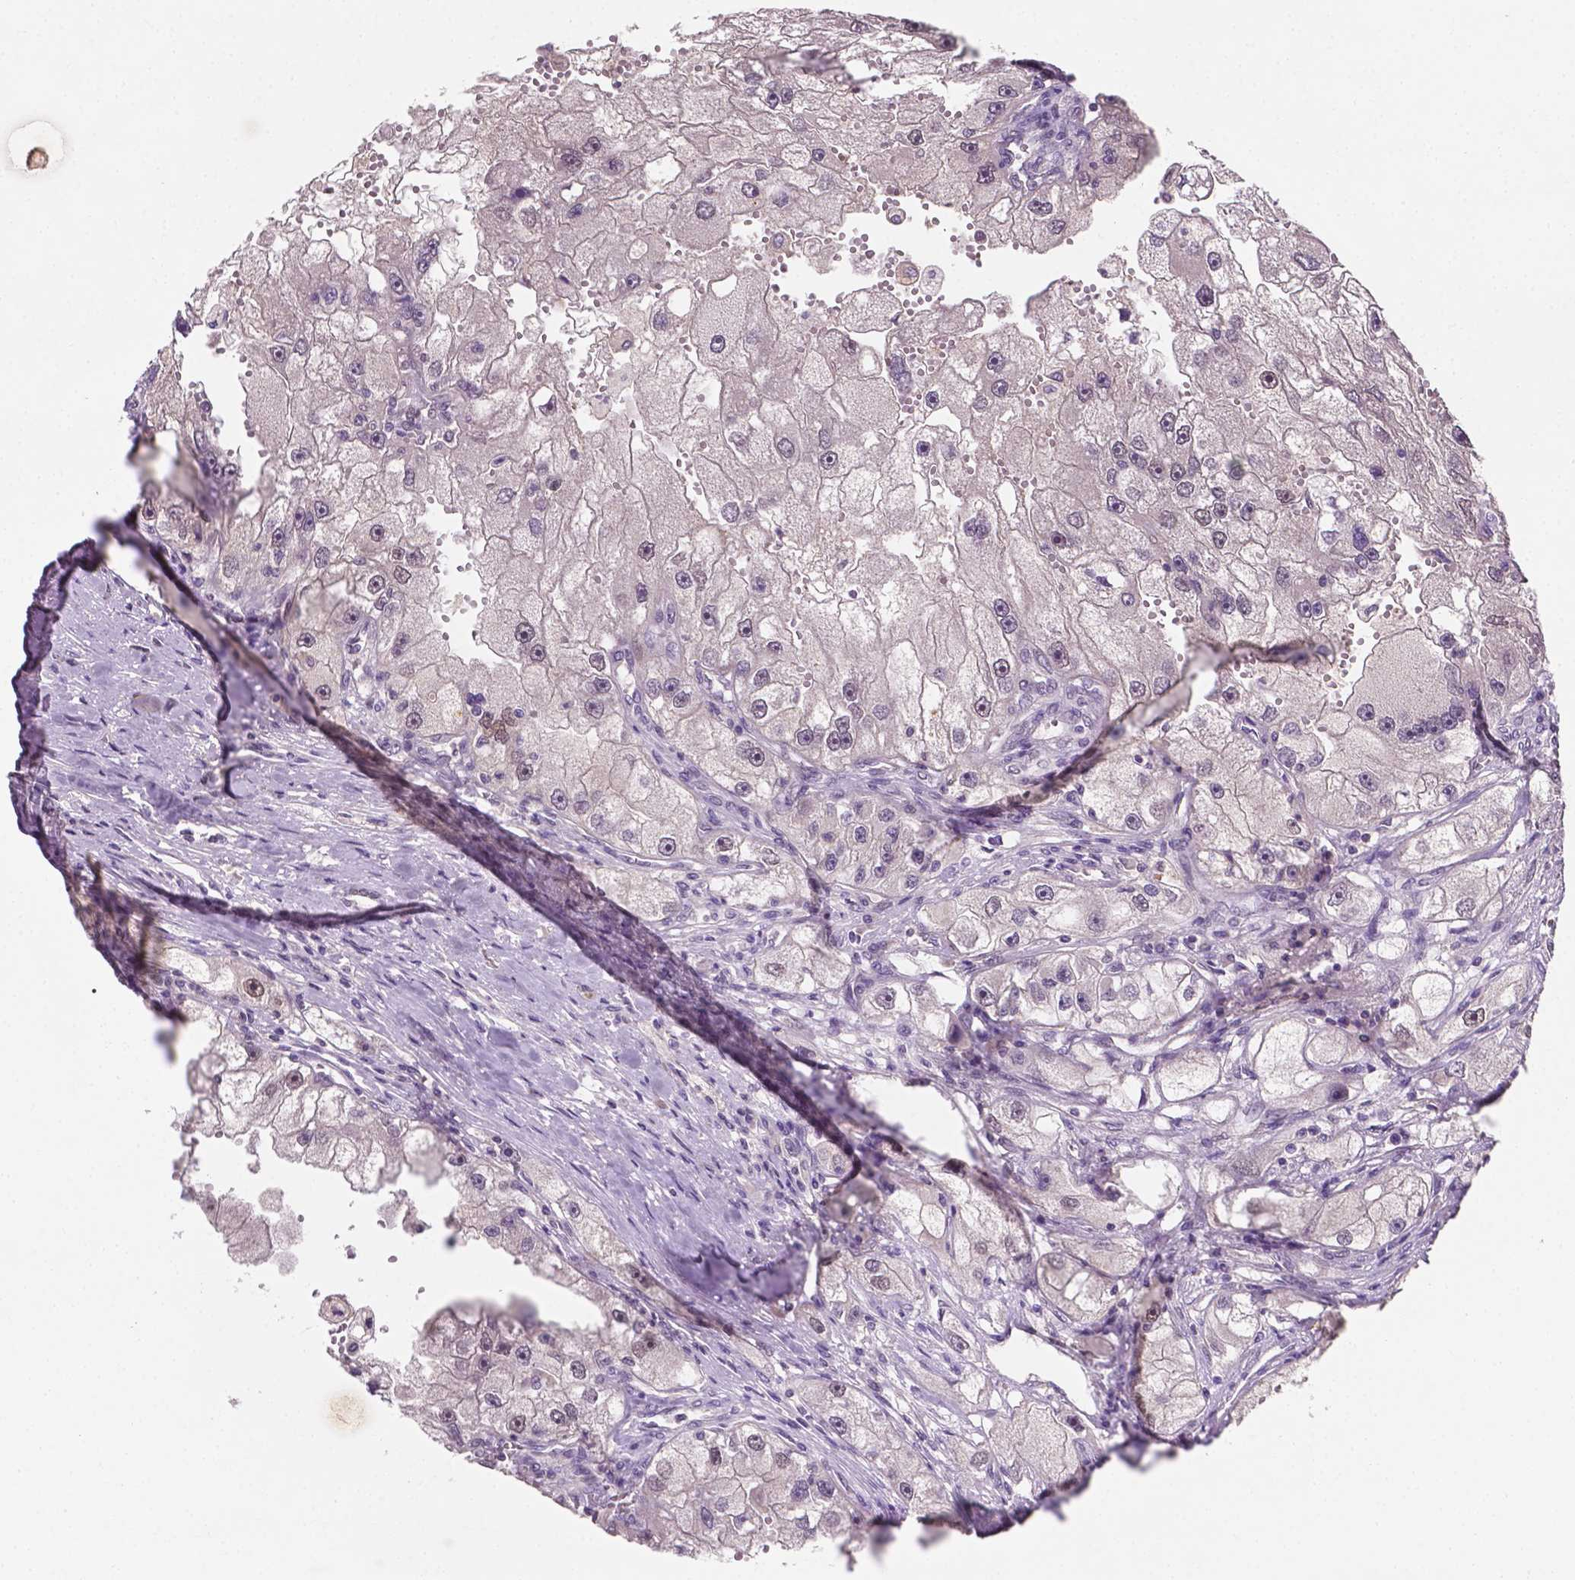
{"staining": {"intensity": "moderate", "quantity": "<25%", "location": "nuclear"}, "tissue": "renal cancer", "cell_type": "Tumor cells", "image_type": "cancer", "snomed": [{"axis": "morphology", "description": "Adenocarcinoma, NOS"}, {"axis": "topography", "description": "Kidney"}], "caption": "Immunohistochemistry staining of renal cancer, which displays low levels of moderate nuclear staining in approximately <25% of tumor cells indicating moderate nuclear protein expression. The staining was performed using DAB (3,3'-diaminobenzidine) (brown) for protein detection and nuclei were counterstained in hematoxylin (blue).", "gene": "MROH6", "patient": {"sex": "male", "age": 63}}